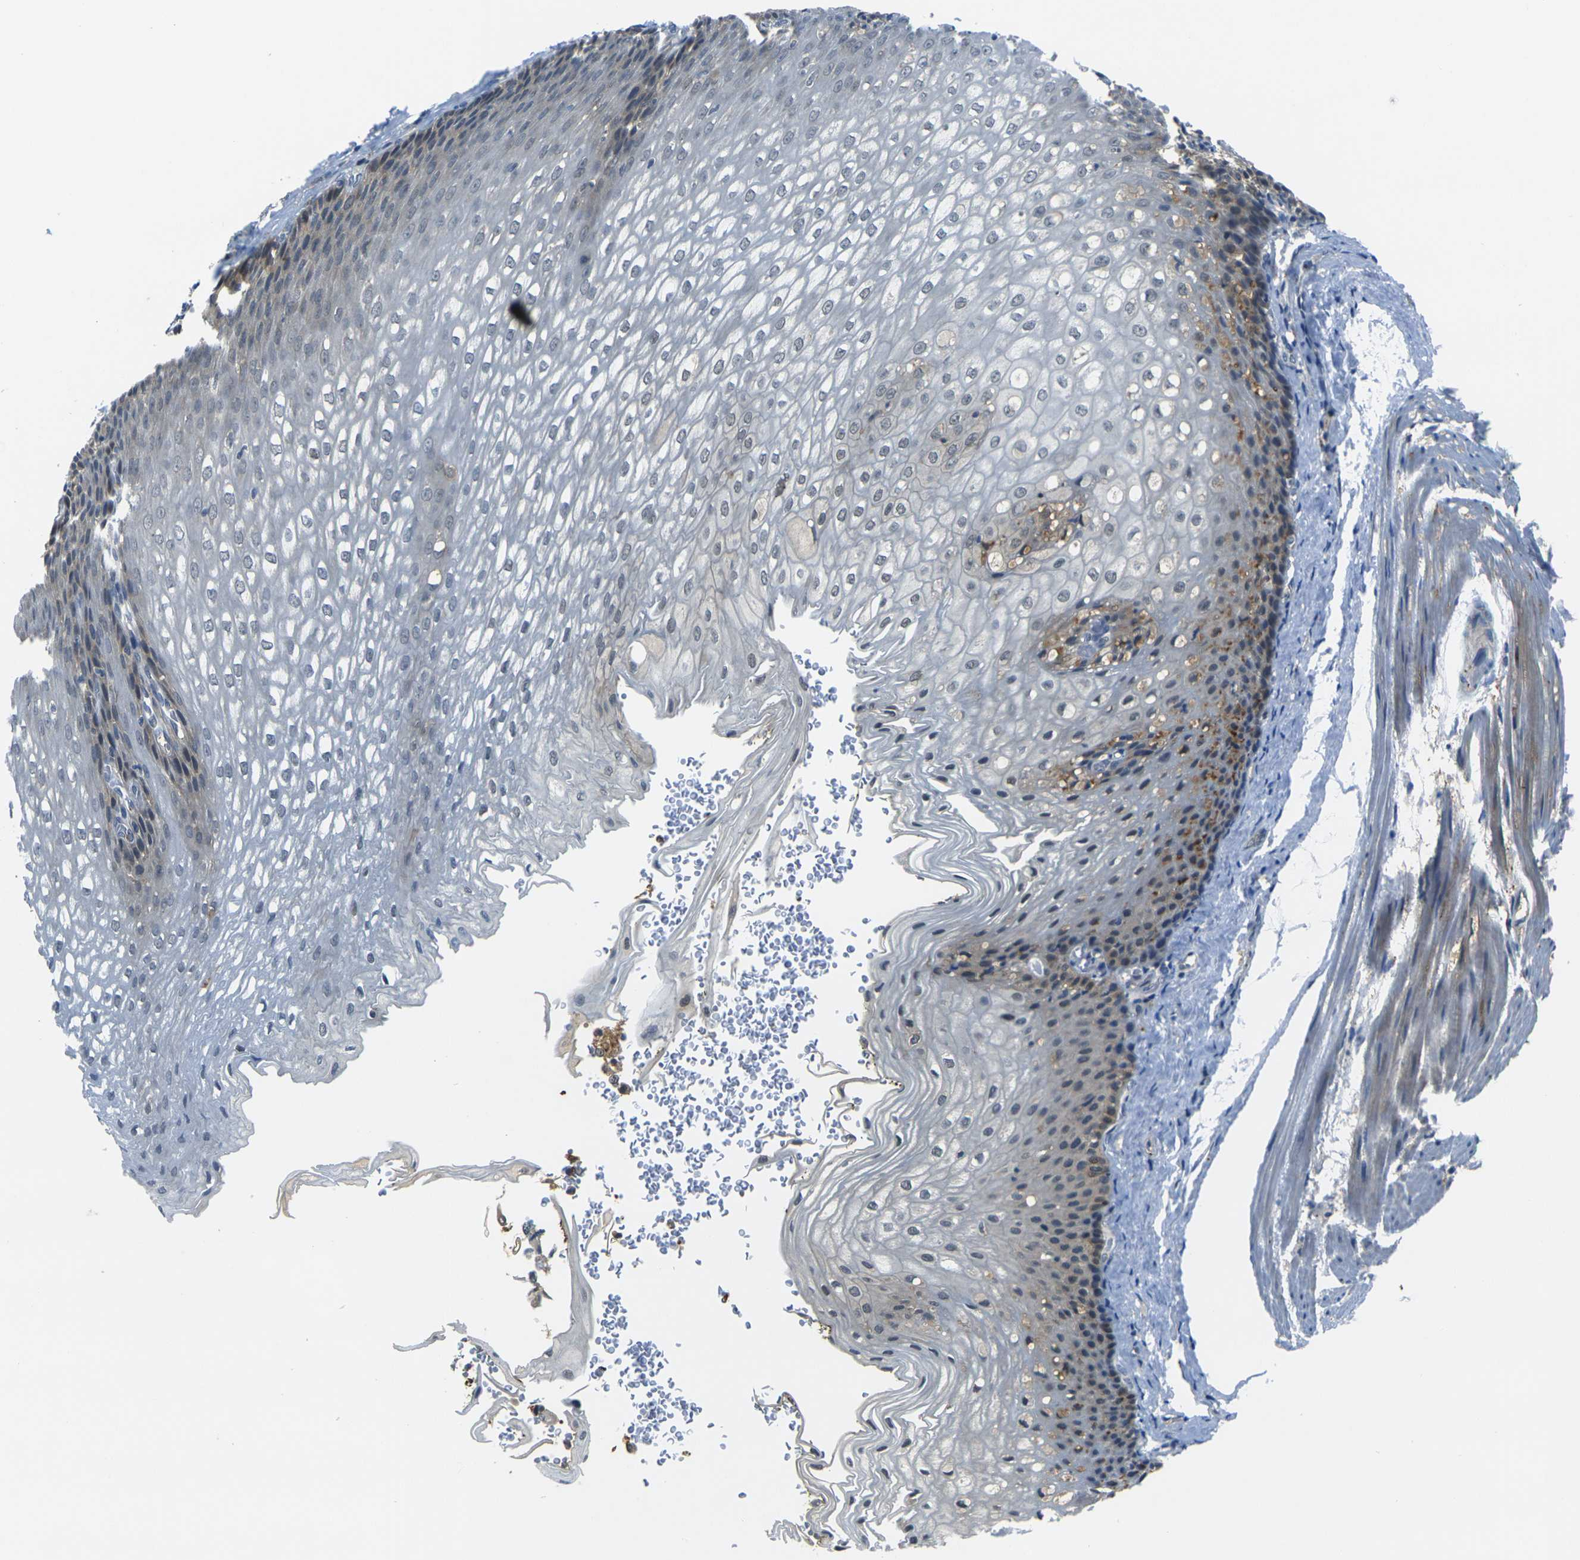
{"staining": {"intensity": "weak", "quantity": "<25%", "location": "cytoplasmic/membranous"}, "tissue": "esophagus", "cell_type": "Squamous epithelial cells", "image_type": "normal", "snomed": [{"axis": "morphology", "description": "Normal tissue, NOS"}, {"axis": "topography", "description": "Esophagus"}], "caption": "This is an IHC photomicrograph of benign esophagus. There is no expression in squamous epithelial cells.", "gene": "PIGL", "patient": {"sex": "male", "age": 48}}